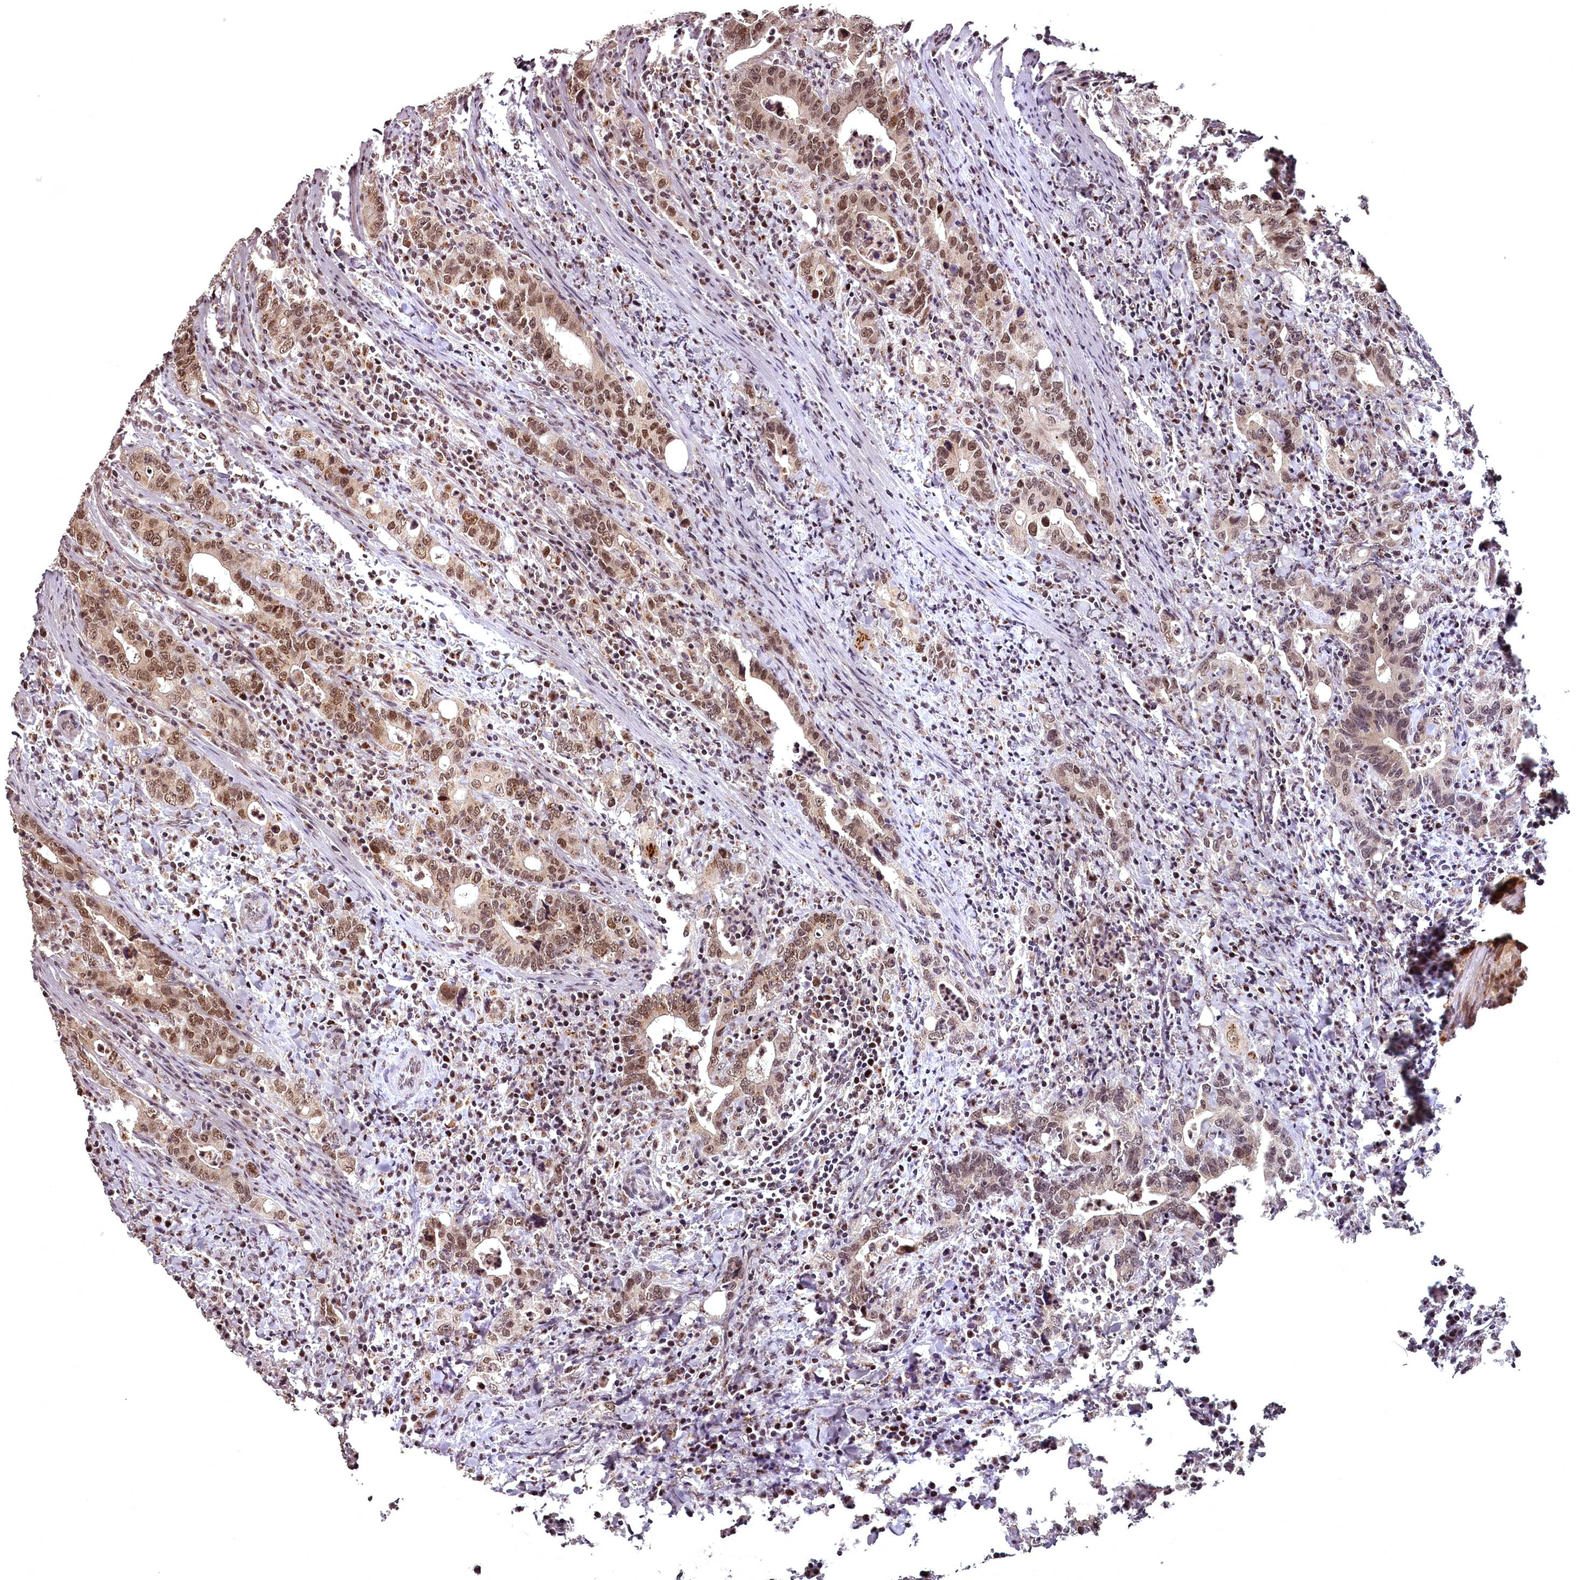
{"staining": {"intensity": "moderate", "quantity": ">75%", "location": "nuclear"}, "tissue": "colorectal cancer", "cell_type": "Tumor cells", "image_type": "cancer", "snomed": [{"axis": "morphology", "description": "Adenocarcinoma, NOS"}, {"axis": "topography", "description": "Colon"}], "caption": "Protein staining of adenocarcinoma (colorectal) tissue exhibits moderate nuclear positivity in about >75% of tumor cells.", "gene": "CEP83", "patient": {"sex": "female", "age": 75}}